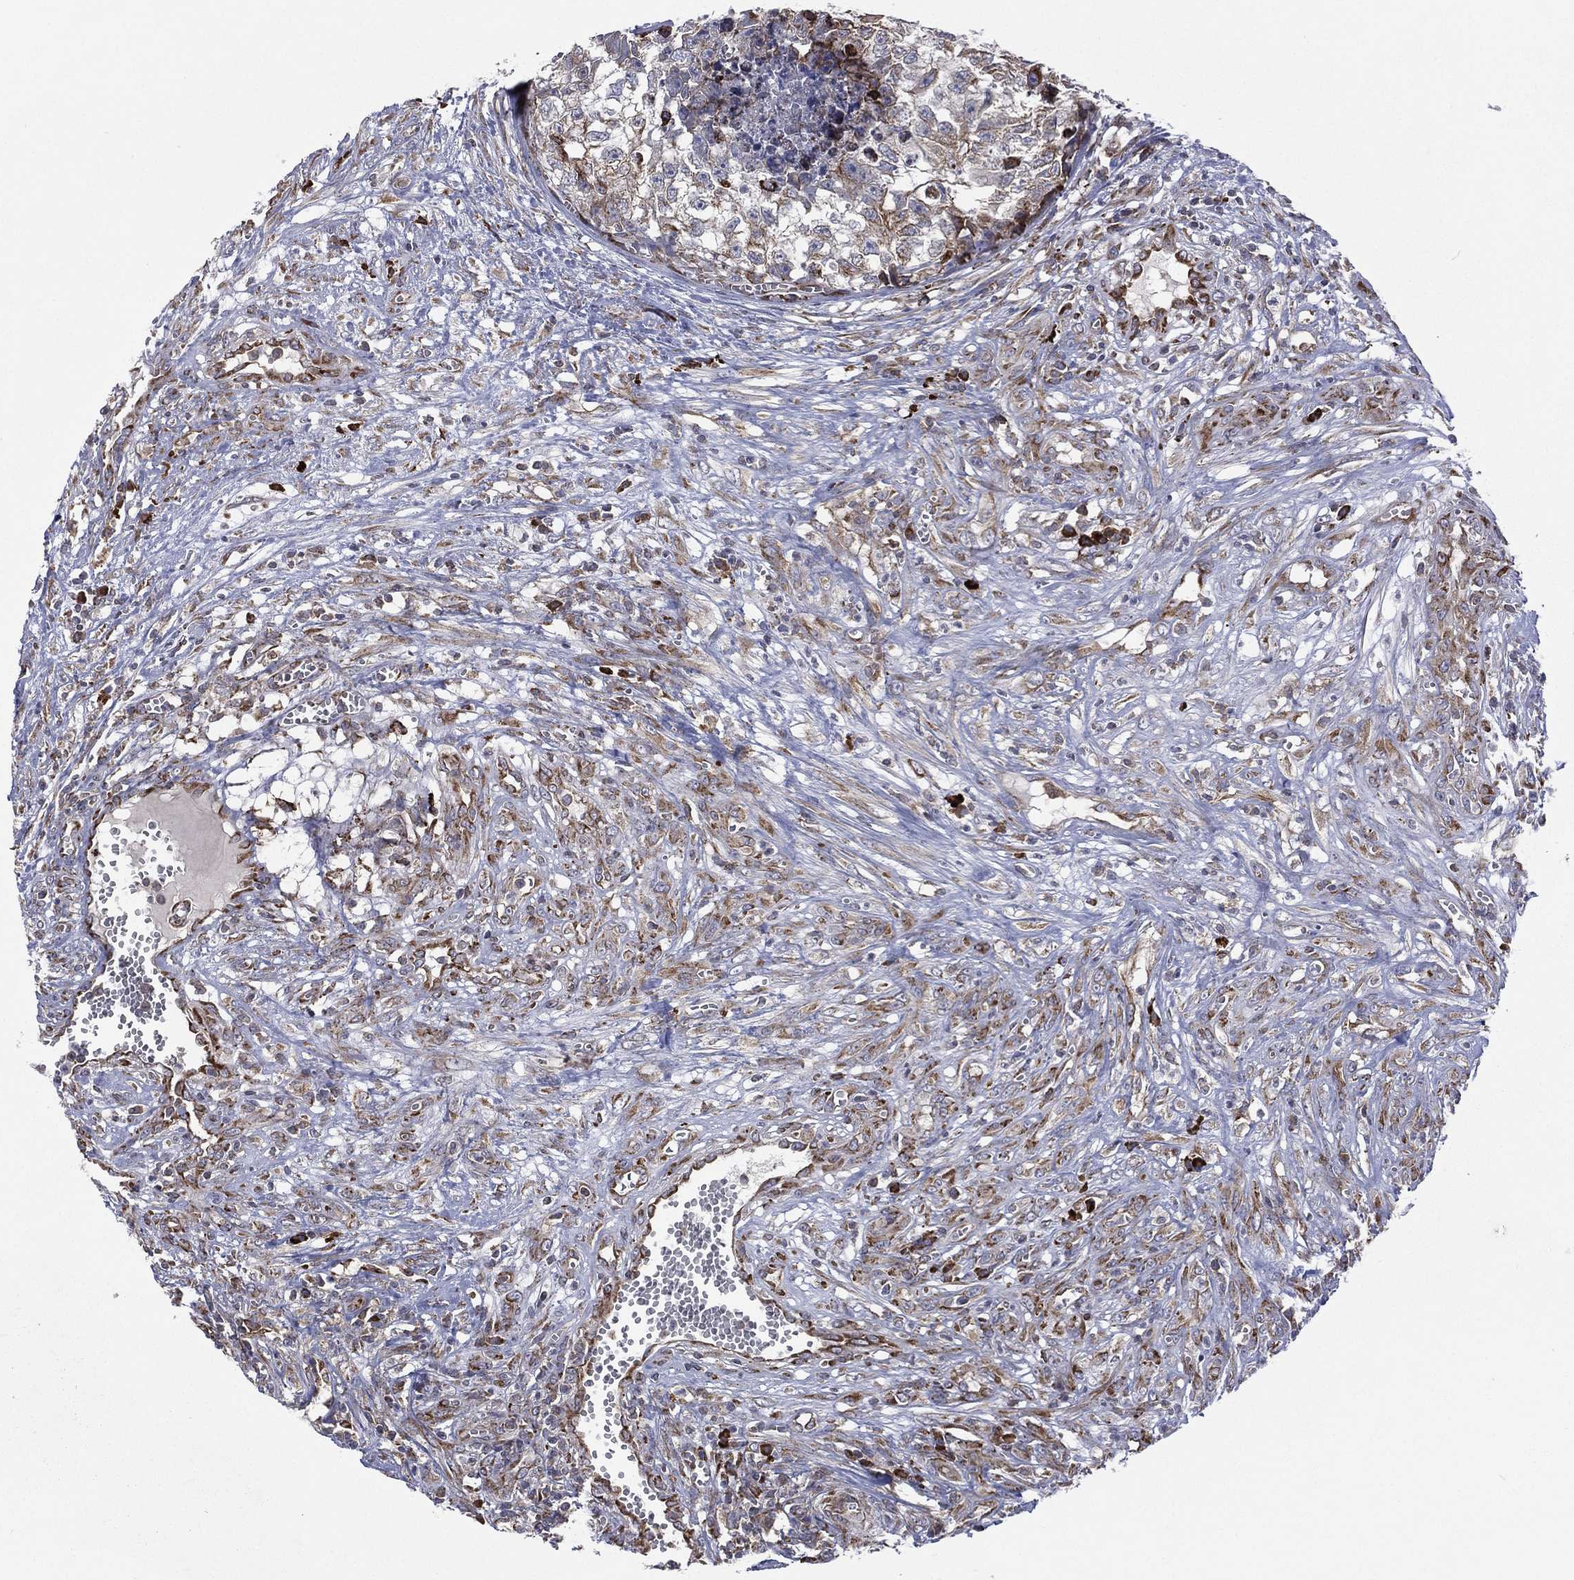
{"staining": {"intensity": "moderate", "quantity": ">75%", "location": "cytoplasmic/membranous"}, "tissue": "testis cancer", "cell_type": "Tumor cells", "image_type": "cancer", "snomed": [{"axis": "morphology", "description": "Seminoma, NOS"}, {"axis": "morphology", "description": "Carcinoma, Embryonal, NOS"}, {"axis": "topography", "description": "Testis"}], "caption": "Immunohistochemical staining of seminoma (testis) exhibits medium levels of moderate cytoplasmic/membranous staining in about >75% of tumor cells.", "gene": "C20orf96", "patient": {"sex": "male", "age": 22}}